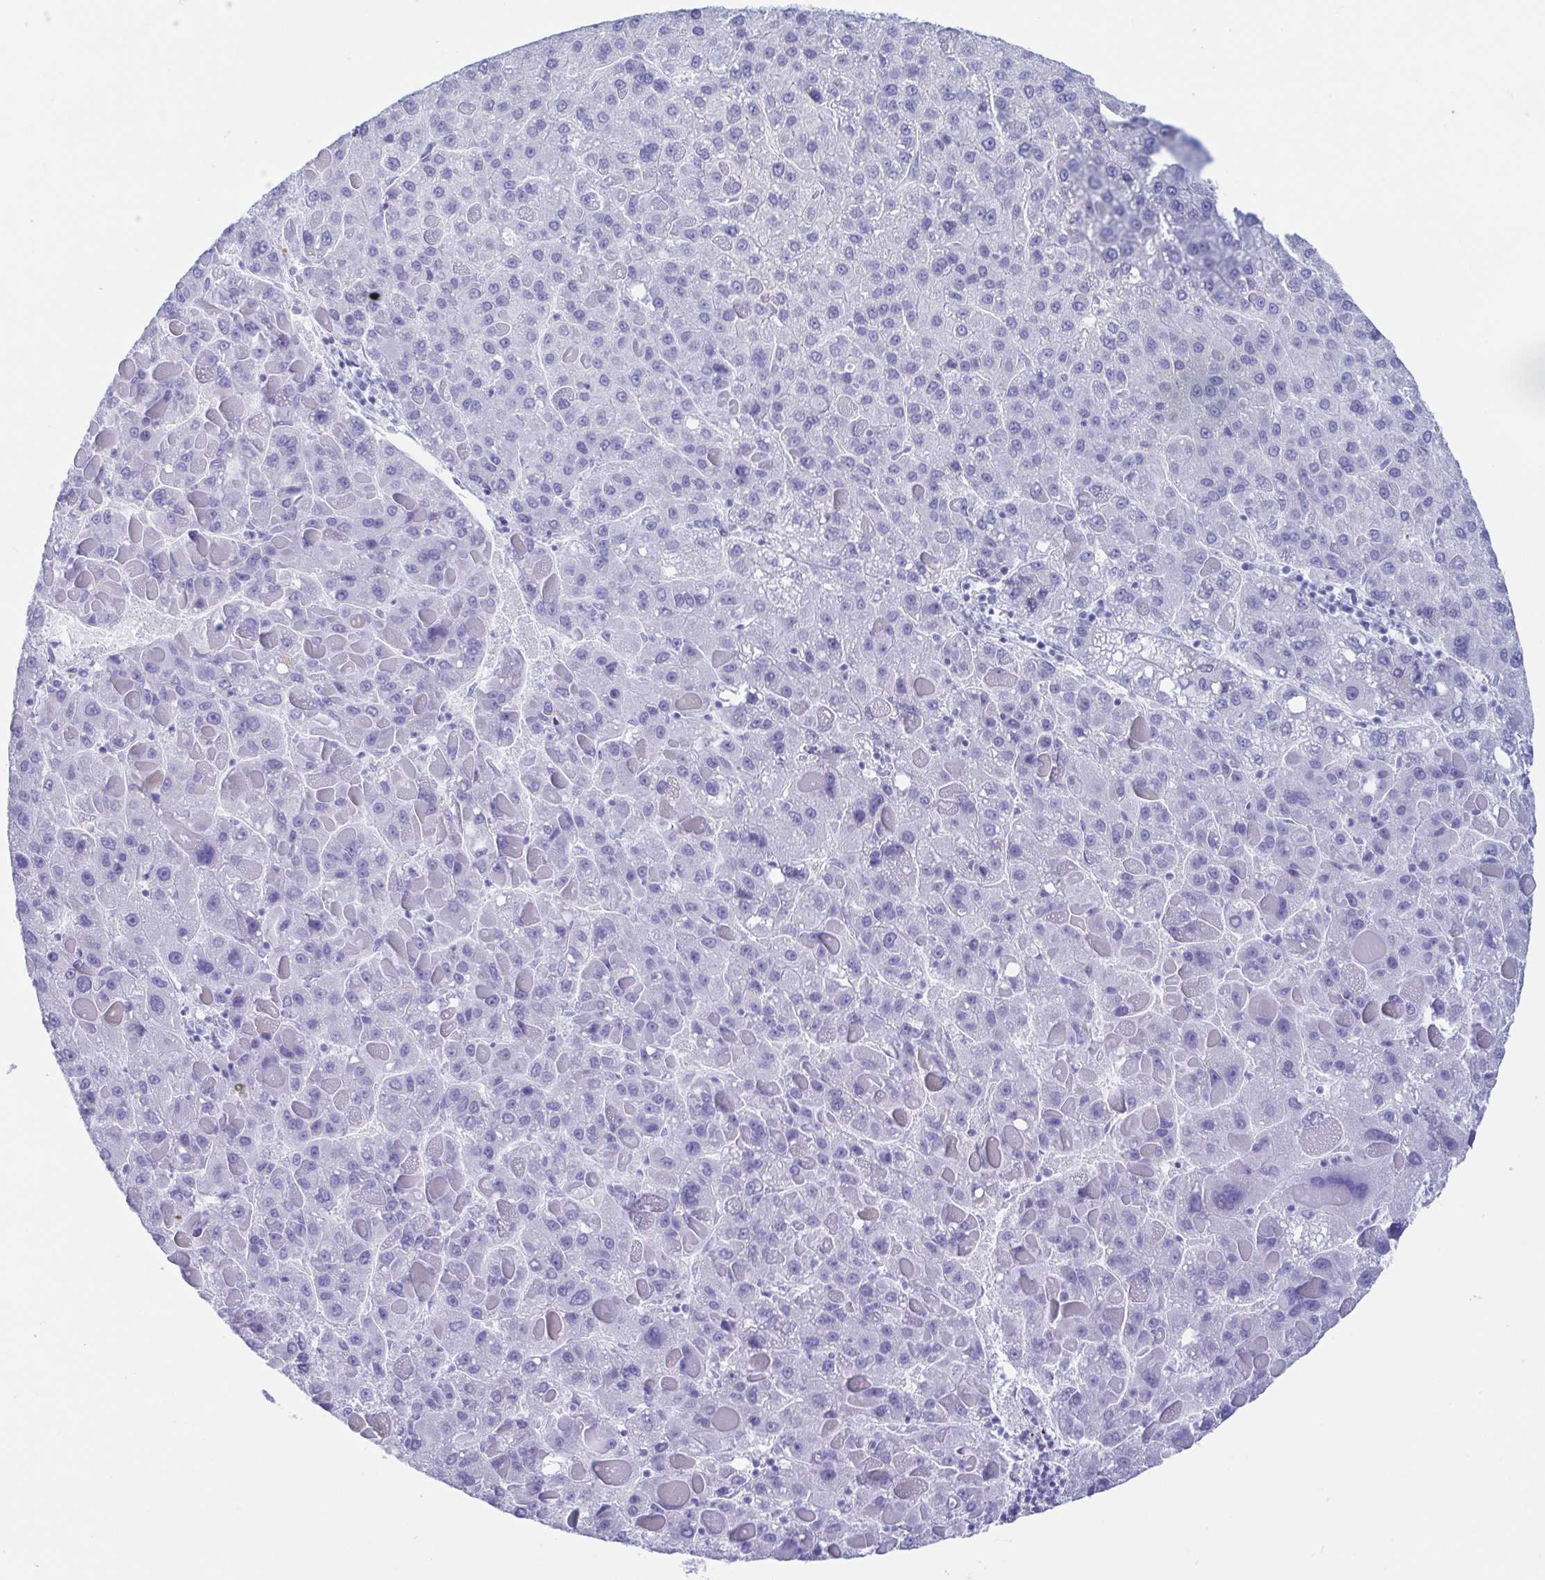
{"staining": {"intensity": "negative", "quantity": "none", "location": "none"}, "tissue": "liver cancer", "cell_type": "Tumor cells", "image_type": "cancer", "snomed": [{"axis": "morphology", "description": "Carcinoma, Hepatocellular, NOS"}, {"axis": "topography", "description": "Liver"}], "caption": "Tumor cells are negative for brown protein staining in hepatocellular carcinoma (liver).", "gene": "GKN1", "patient": {"sex": "female", "age": 82}}